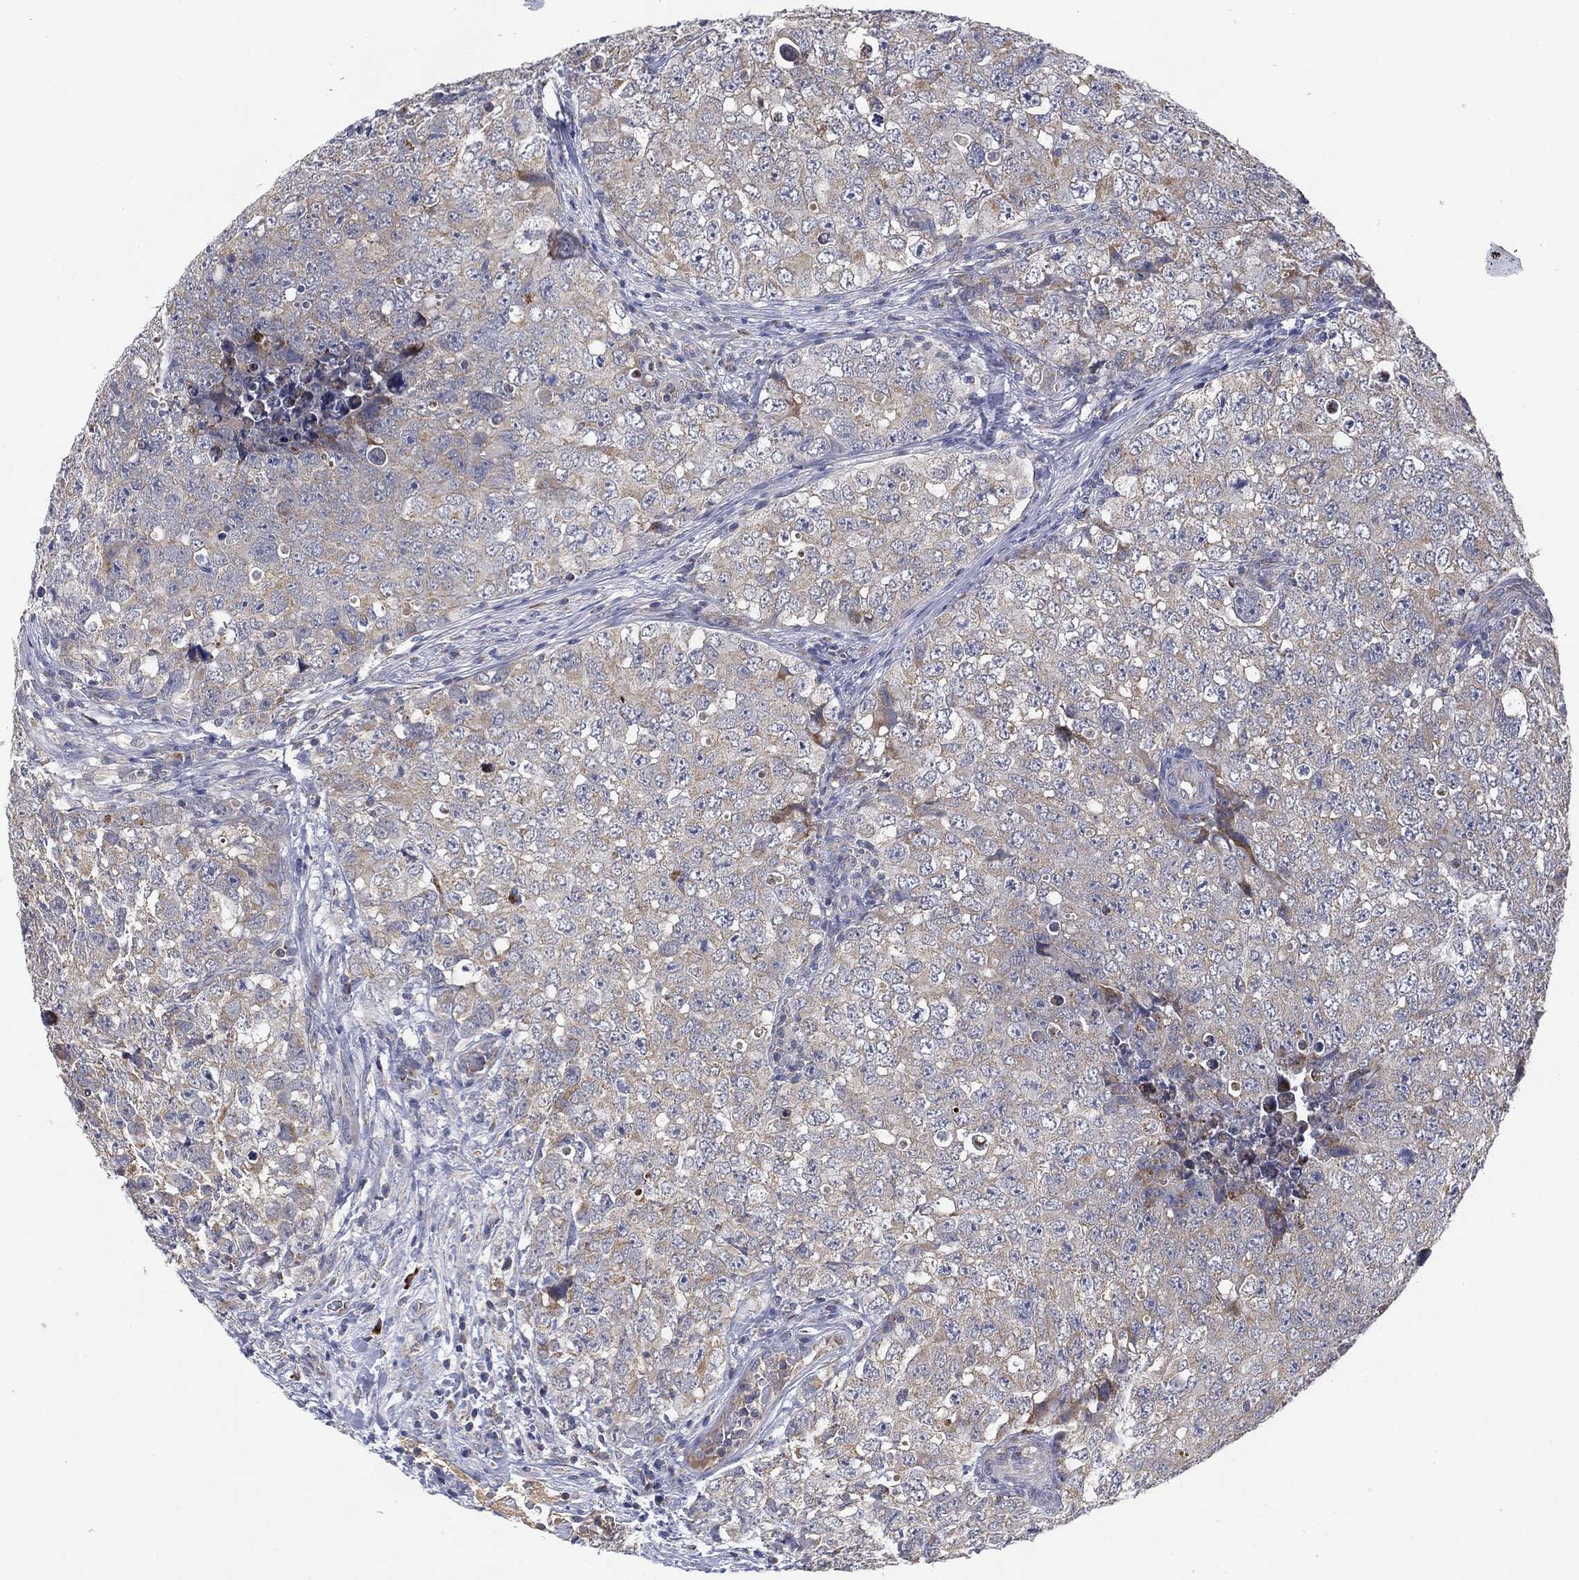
{"staining": {"intensity": "weak", "quantity": "<25%", "location": "cytoplasmic/membranous"}, "tissue": "testis cancer", "cell_type": "Tumor cells", "image_type": "cancer", "snomed": [{"axis": "morphology", "description": "Seminoma, NOS"}, {"axis": "topography", "description": "Testis"}], "caption": "An immunohistochemistry photomicrograph of testis cancer is shown. There is no staining in tumor cells of testis cancer. (Immunohistochemistry, brightfield microscopy, high magnification).", "gene": "PPP2R5A", "patient": {"sex": "male", "age": 34}}